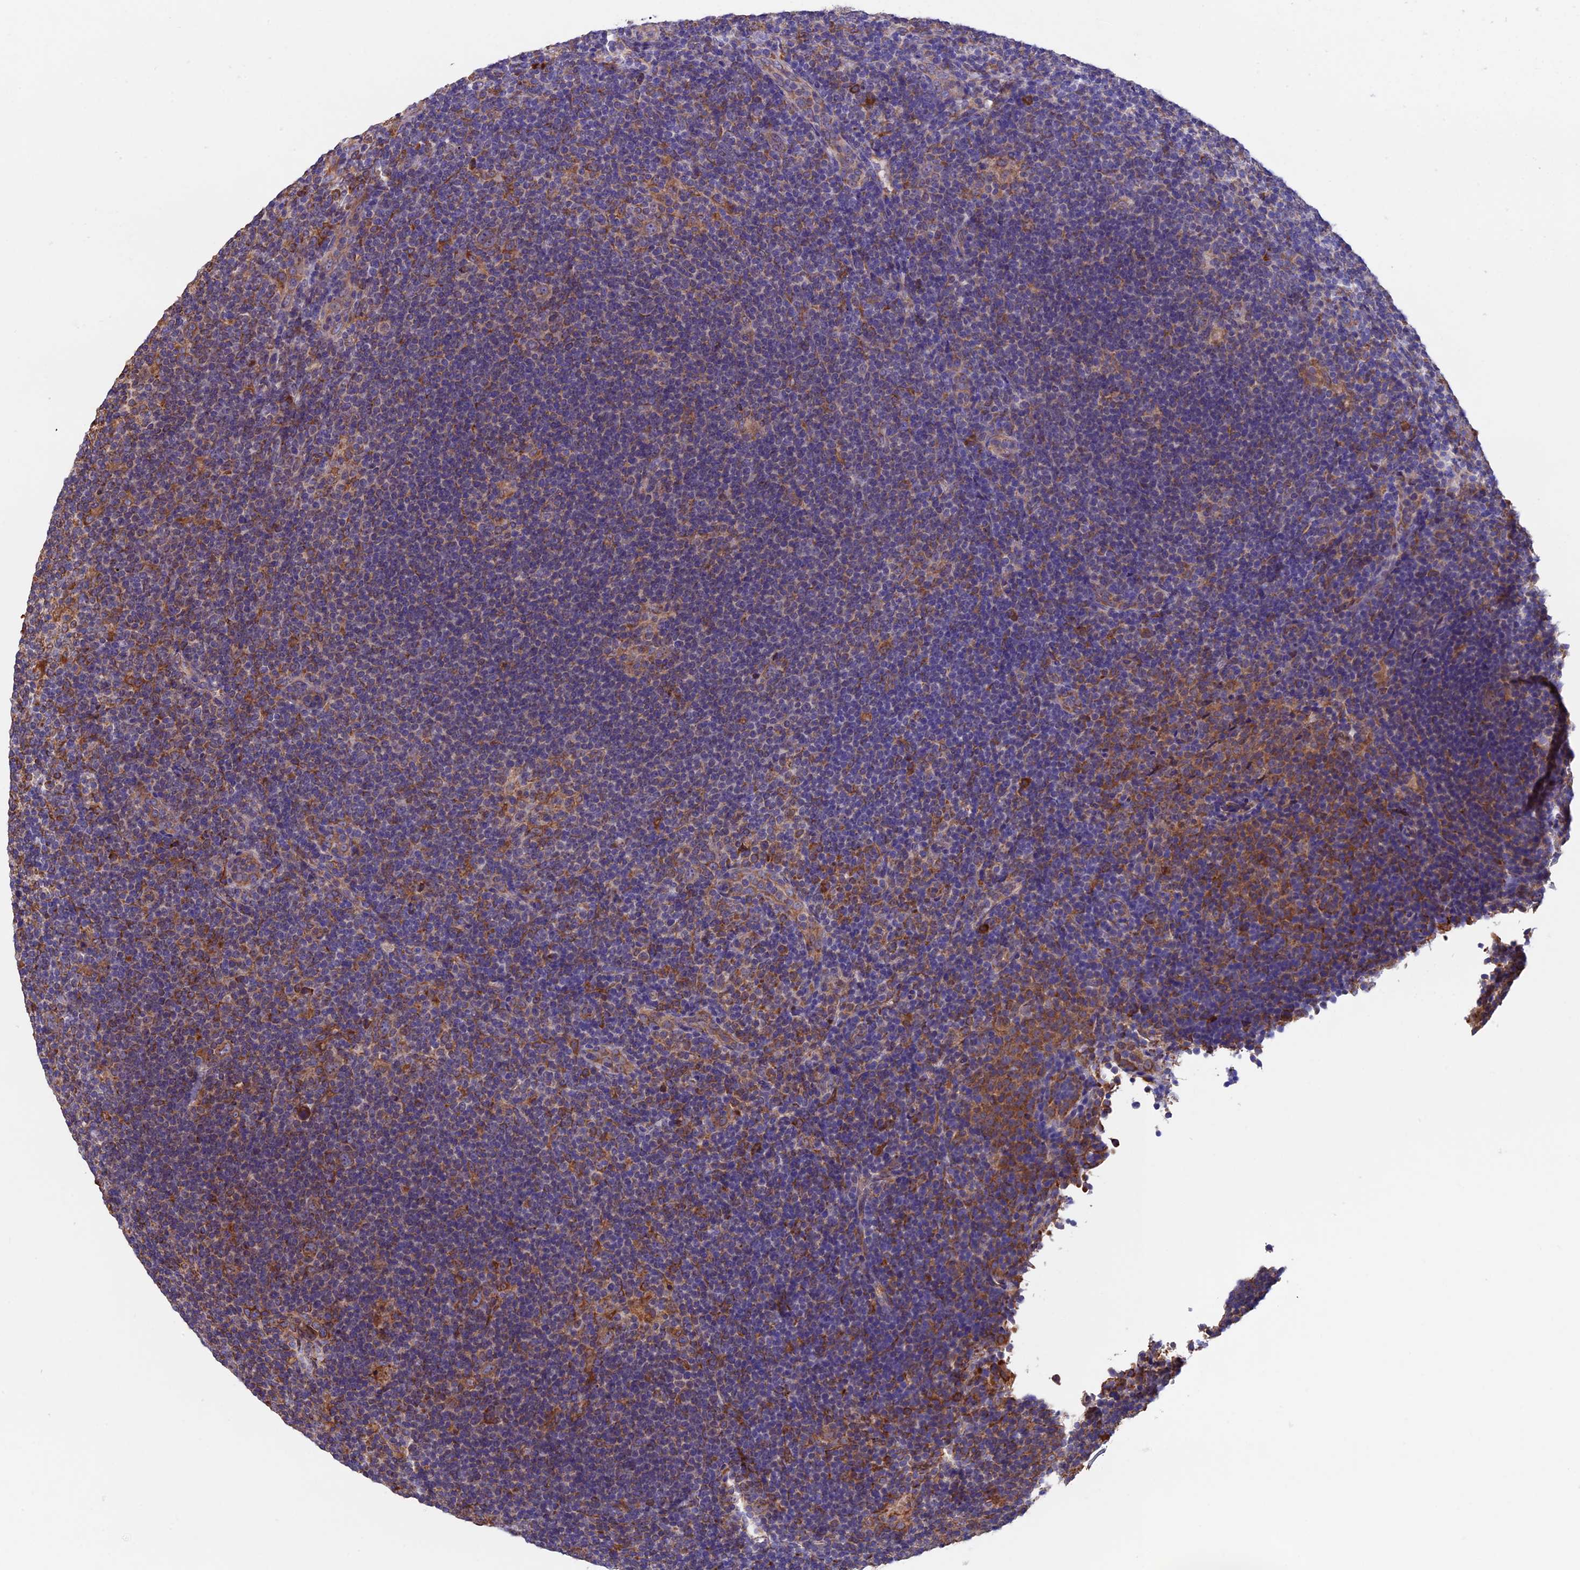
{"staining": {"intensity": "moderate", "quantity": "<25%", "location": "cytoplasmic/membranous"}, "tissue": "lymphoma", "cell_type": "Tumor cells", "image_type": "cancer", "snomed": [{"axis": "morphology", "description": "Hodgkin's disease, NOS"}, {"axis": "topography", "description": "Lymph node"}], "caption": "A brown stain labels moderate cytoplasmic/membranous positivity of a protein in human Hodgkin's disease tumor cells.", "gene": "BTBD3", "patient": {"sex": "female", "age": 57}}